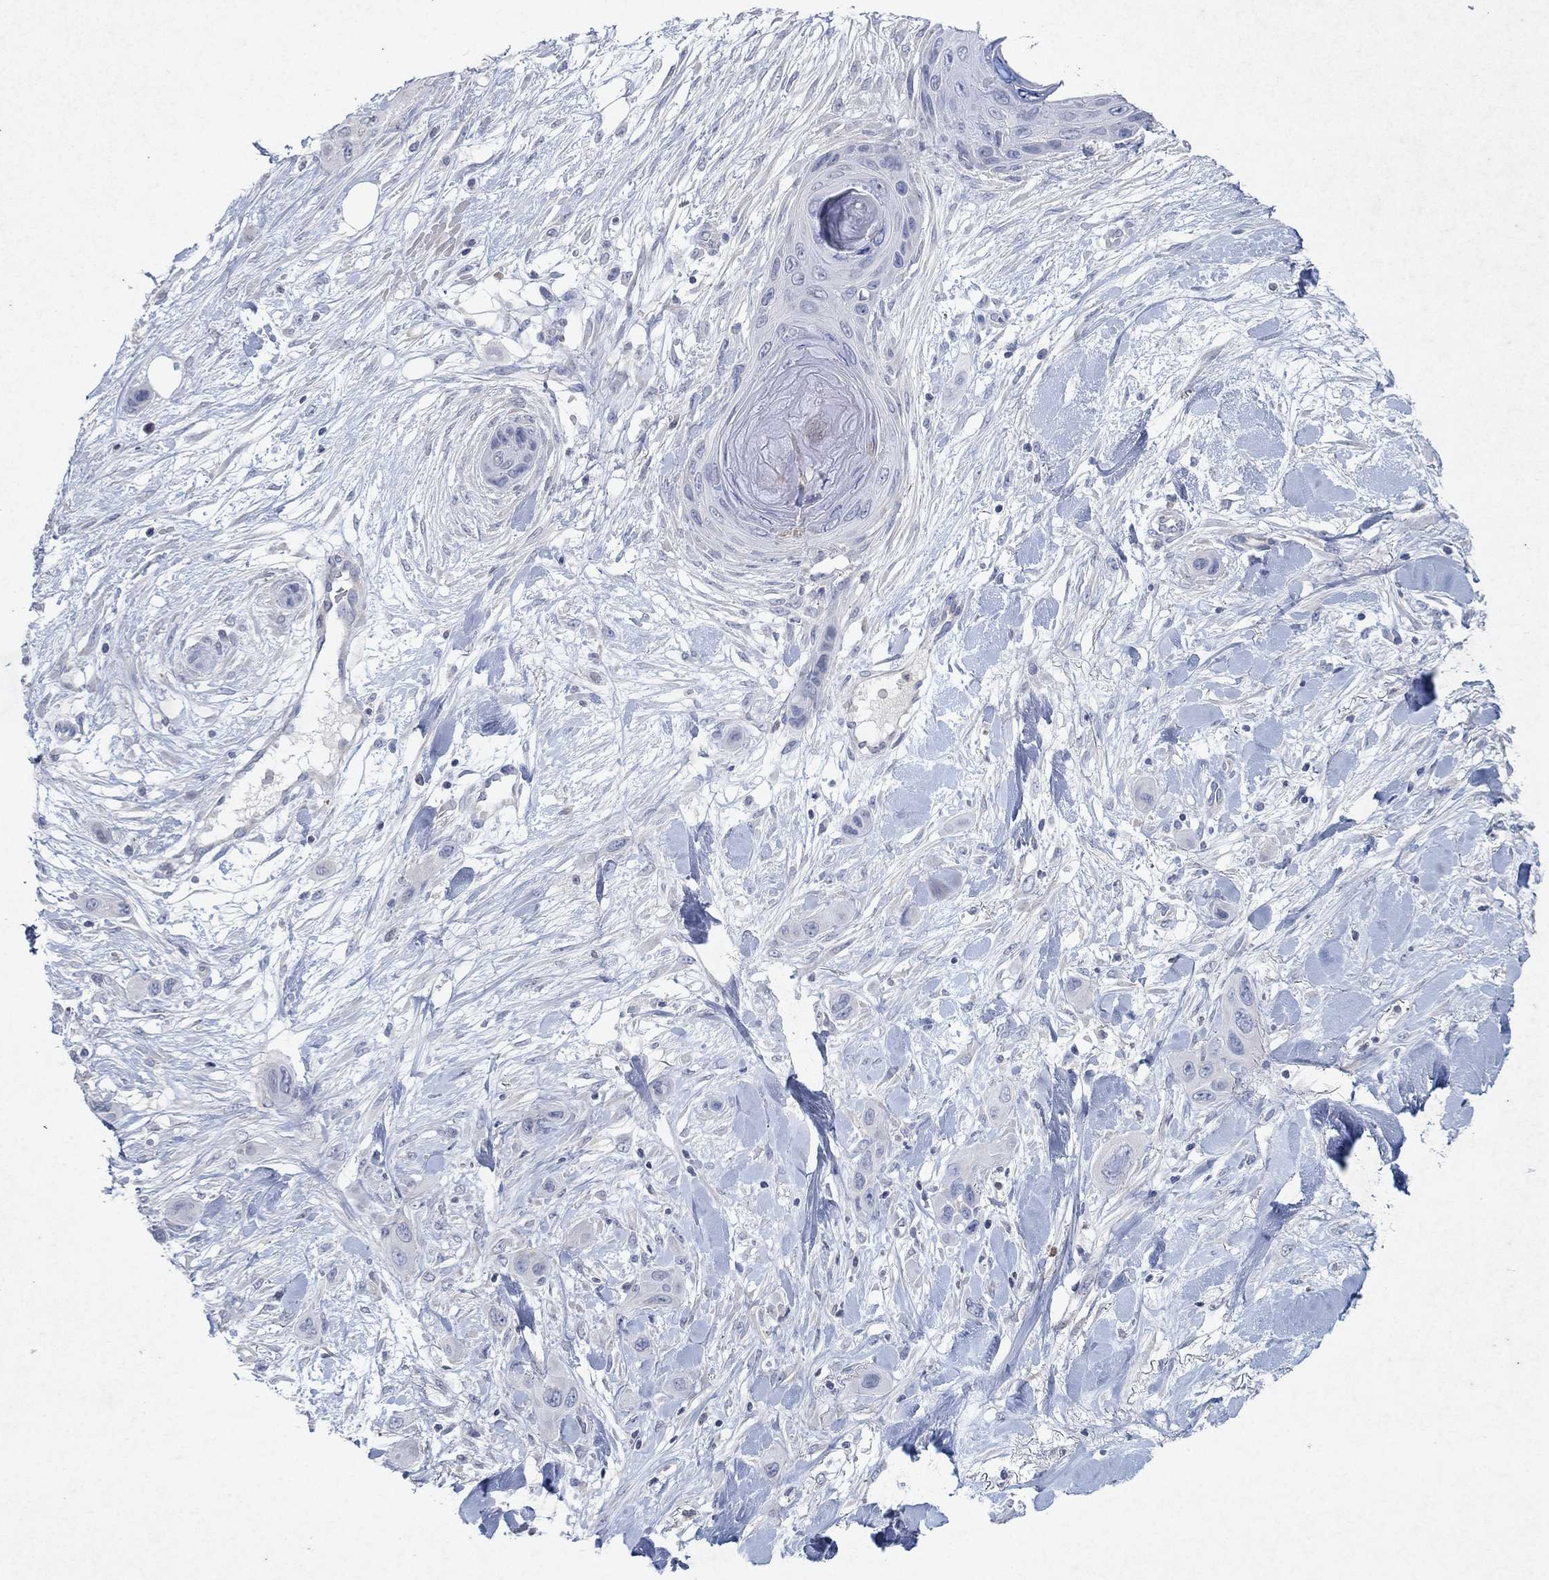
{"staining": {"intensity": "negative", "quantity": "none", "location": "none"}, "tissue": "skin cancer", "cell_type": "Tumor cells", "image_type": "cancer", "snomed": [{"axis": "morphology", "description": "Squamous cell carcinoma, NOS"}, {"axis": "topography", "description": "Skin"}], "caption": "The image demonstrates no significant staining in tumor cells of skin squamous cell carcinoma.", "gene": "KRT40", "patient": {"sex": "male", "age": 79}}